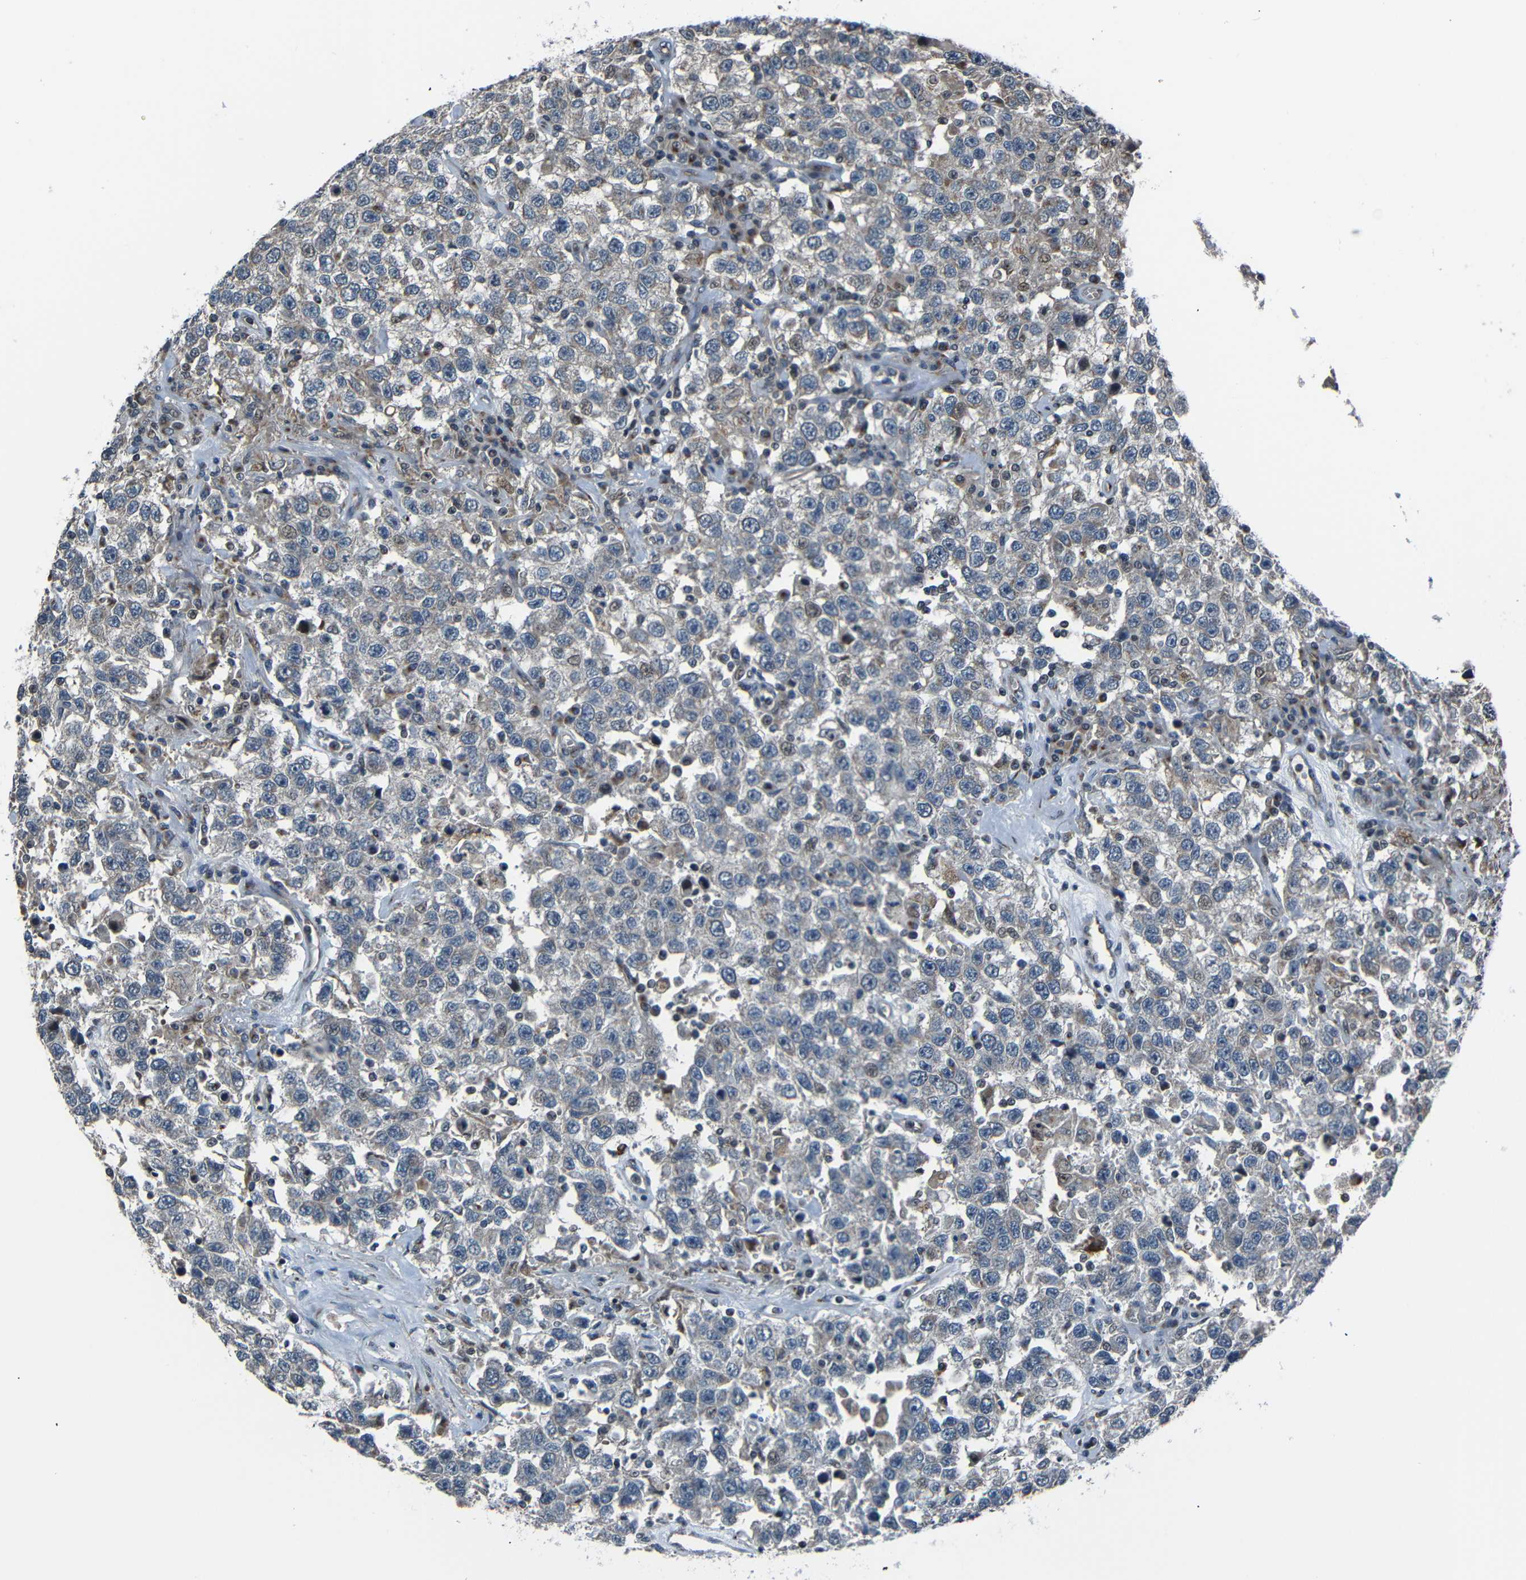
{"staining": {"intensity": "weak", "quantity": "<25%", "location": "cytoplasmic/membranous,nuclear"}, "tissue": "testis cancer", "cell_type": "Tumor cells", "image_type": "cancer", "snomed": [{"axis": "morphology", "description": "Seminoma, NOS"}, {"axis": "topography", "description": "Testis"}], "caption": "Immunohistochemical staining of human seminoma (testis) displays no significant expression in tumor cells. Brightfield microscopy of immunohistochemistry stained with DAB (3,3'-diaminobenzidine) (brown) and hematoxylin (blue), captured at high magnification.", "gene": "AKAP9", "patient": {"sex": "male", "age": 41}}